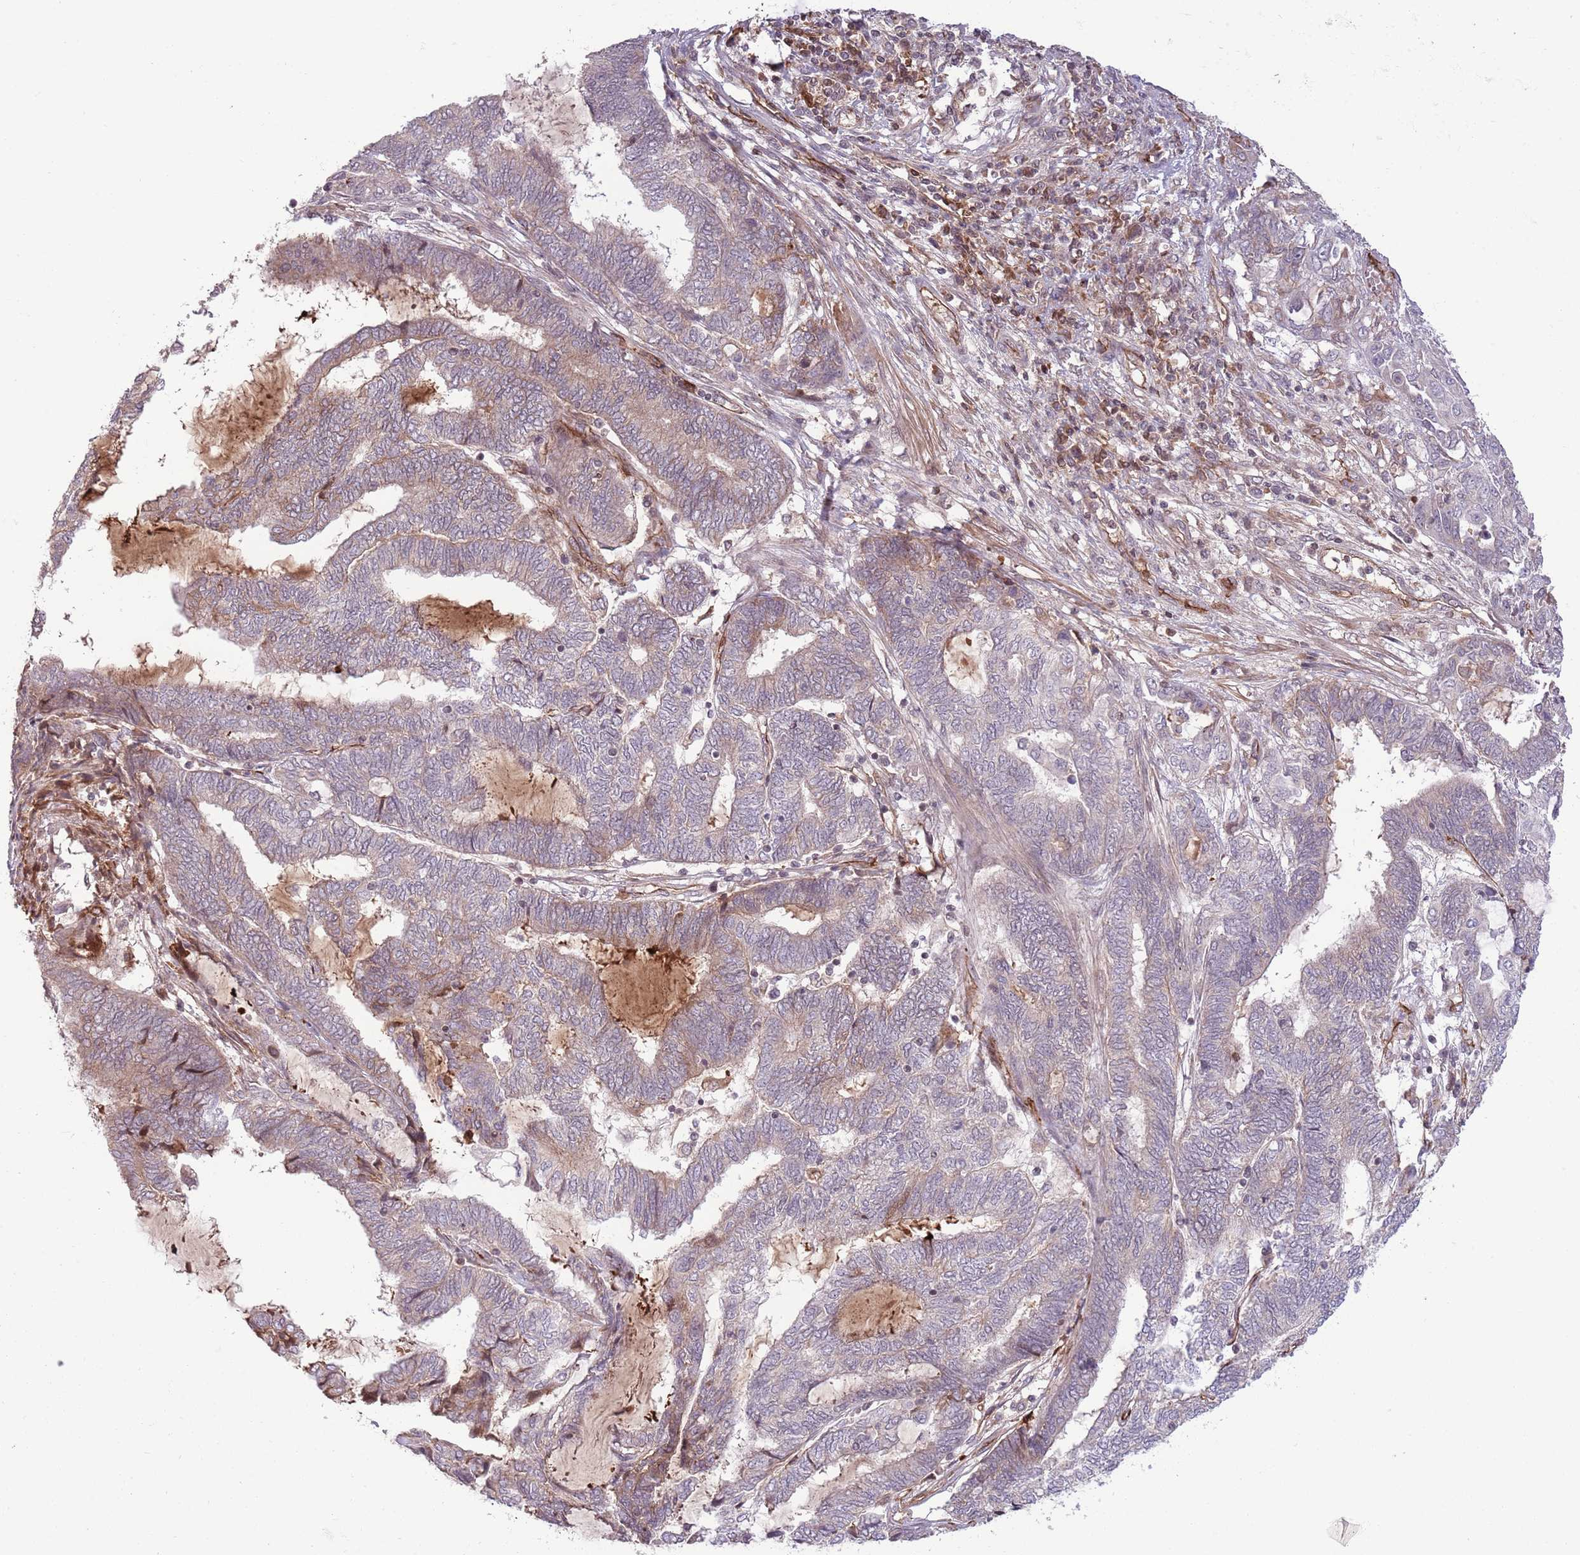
{"staining": {"intensity": "weak", "quantity": "<25%", "location": "cytoplasmic/membranous"}, "tissue": "endometrial cancer", "cell_type": "Tumor cells", "image_type": "cancer", "snomed": [{"axis": "morphology", "description": "Adenocarcinoma, NOS"}, {"axis": "topography", "description": "Uterus"}, {"axis": "topography", "description": "Endometrium"}], "caption": "Image shows no protein expression in tumor cells of endometrial adenocarcinoma tissue.", "gene": "DPP10", "patient": {"sex": "female", "age": 70}}